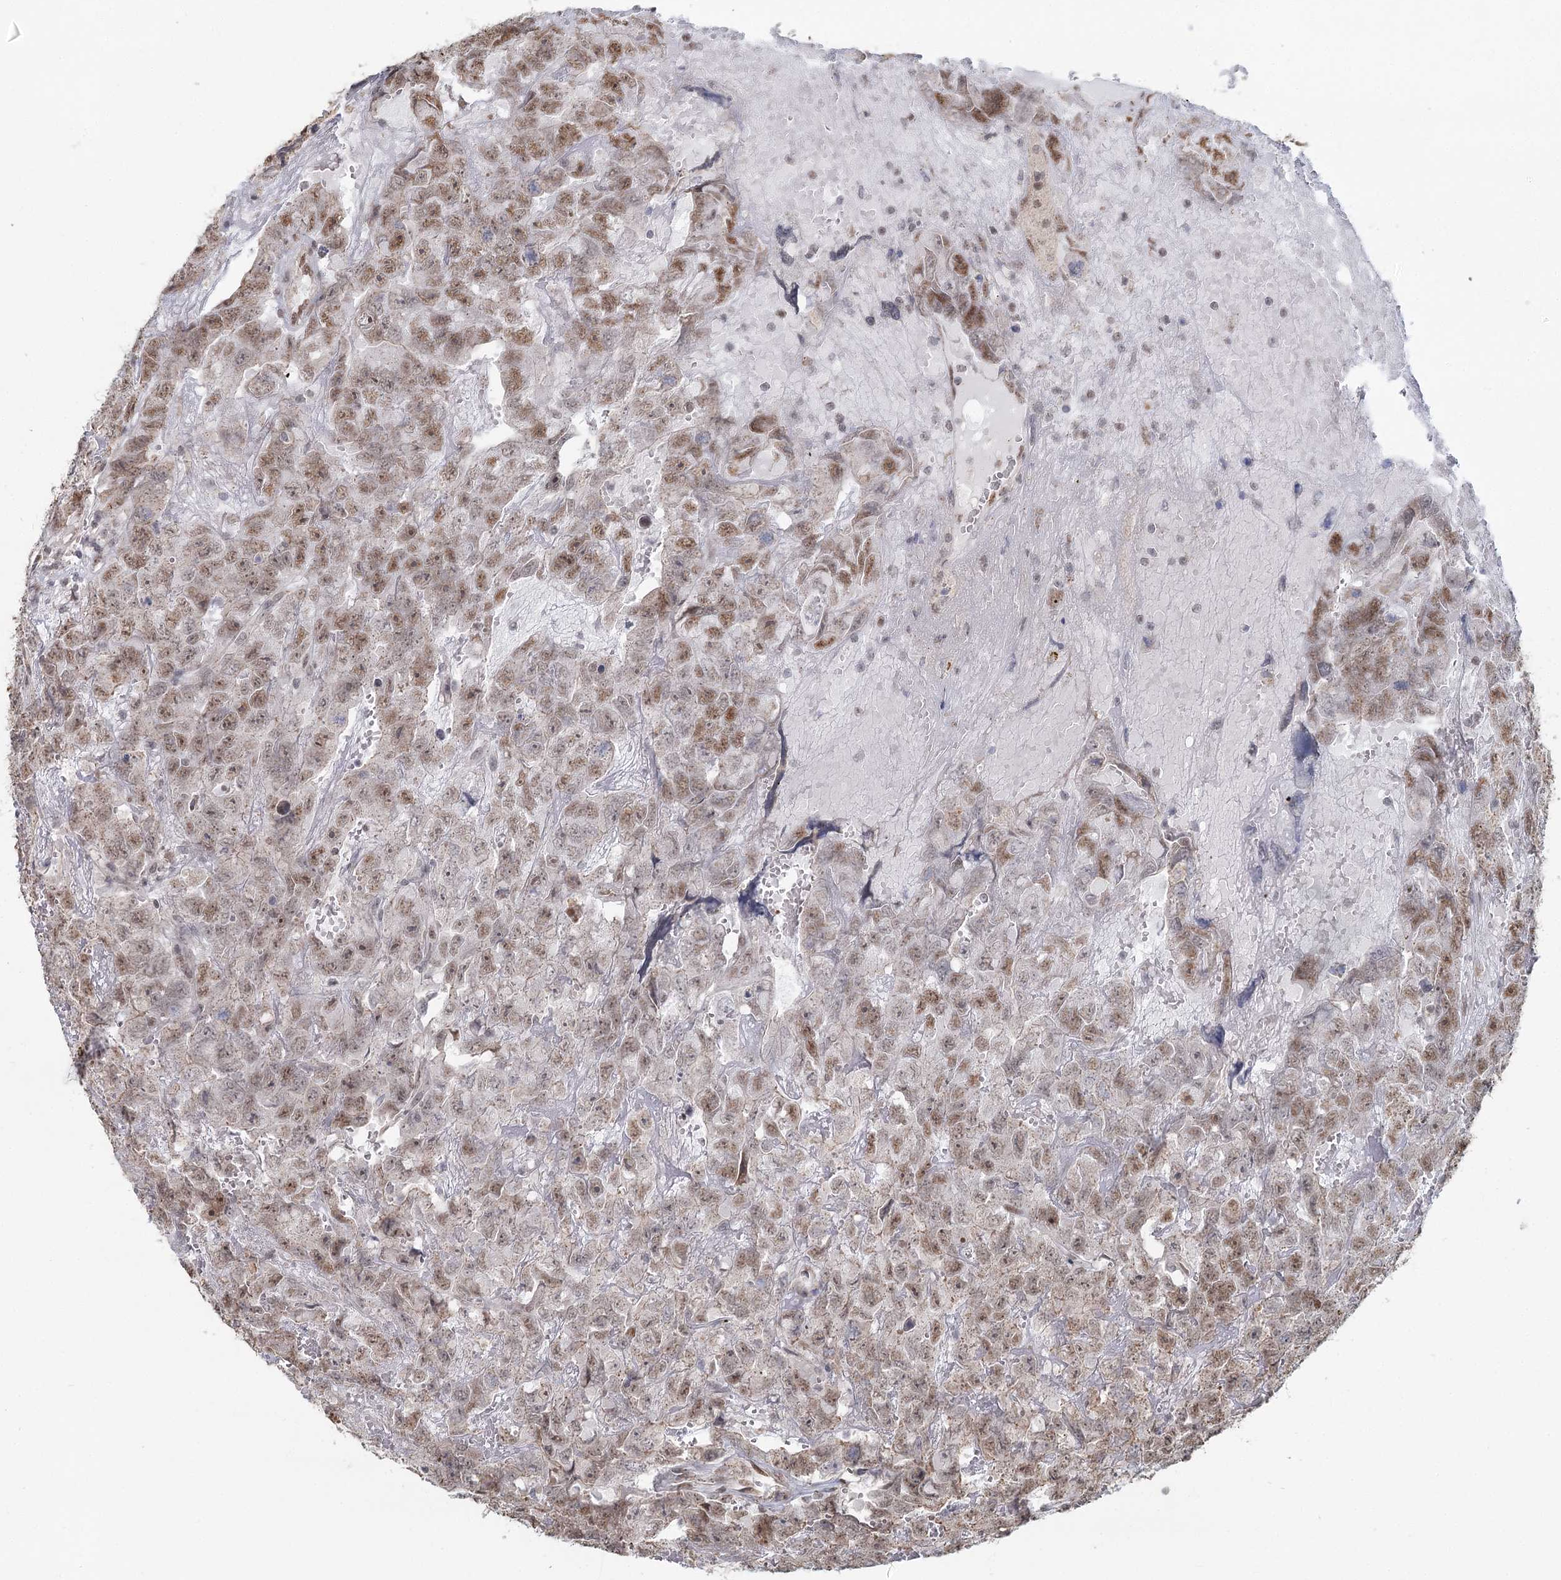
{"staining": {"intensity": "moderate", "quantity": ">75%", "location": "nuclear"}, "tissue": "testis cancer", "cell_type": "Tumor cells", "image_type": "cancer", "snomed": [{"axis": "morphology", "description": "Carcinoma, Embryonal, NOS"}, {"axis": "topography", "description": "Testis"}], "caption": "This image reveals immunohistochemistry (IHC) staining of embryonal carcinoma (testis), with medium moderate nuclear expression in about >75% of tumor cells.", "gene": "GPALPP1", "patient": {"sex": "male", "age": 45}}